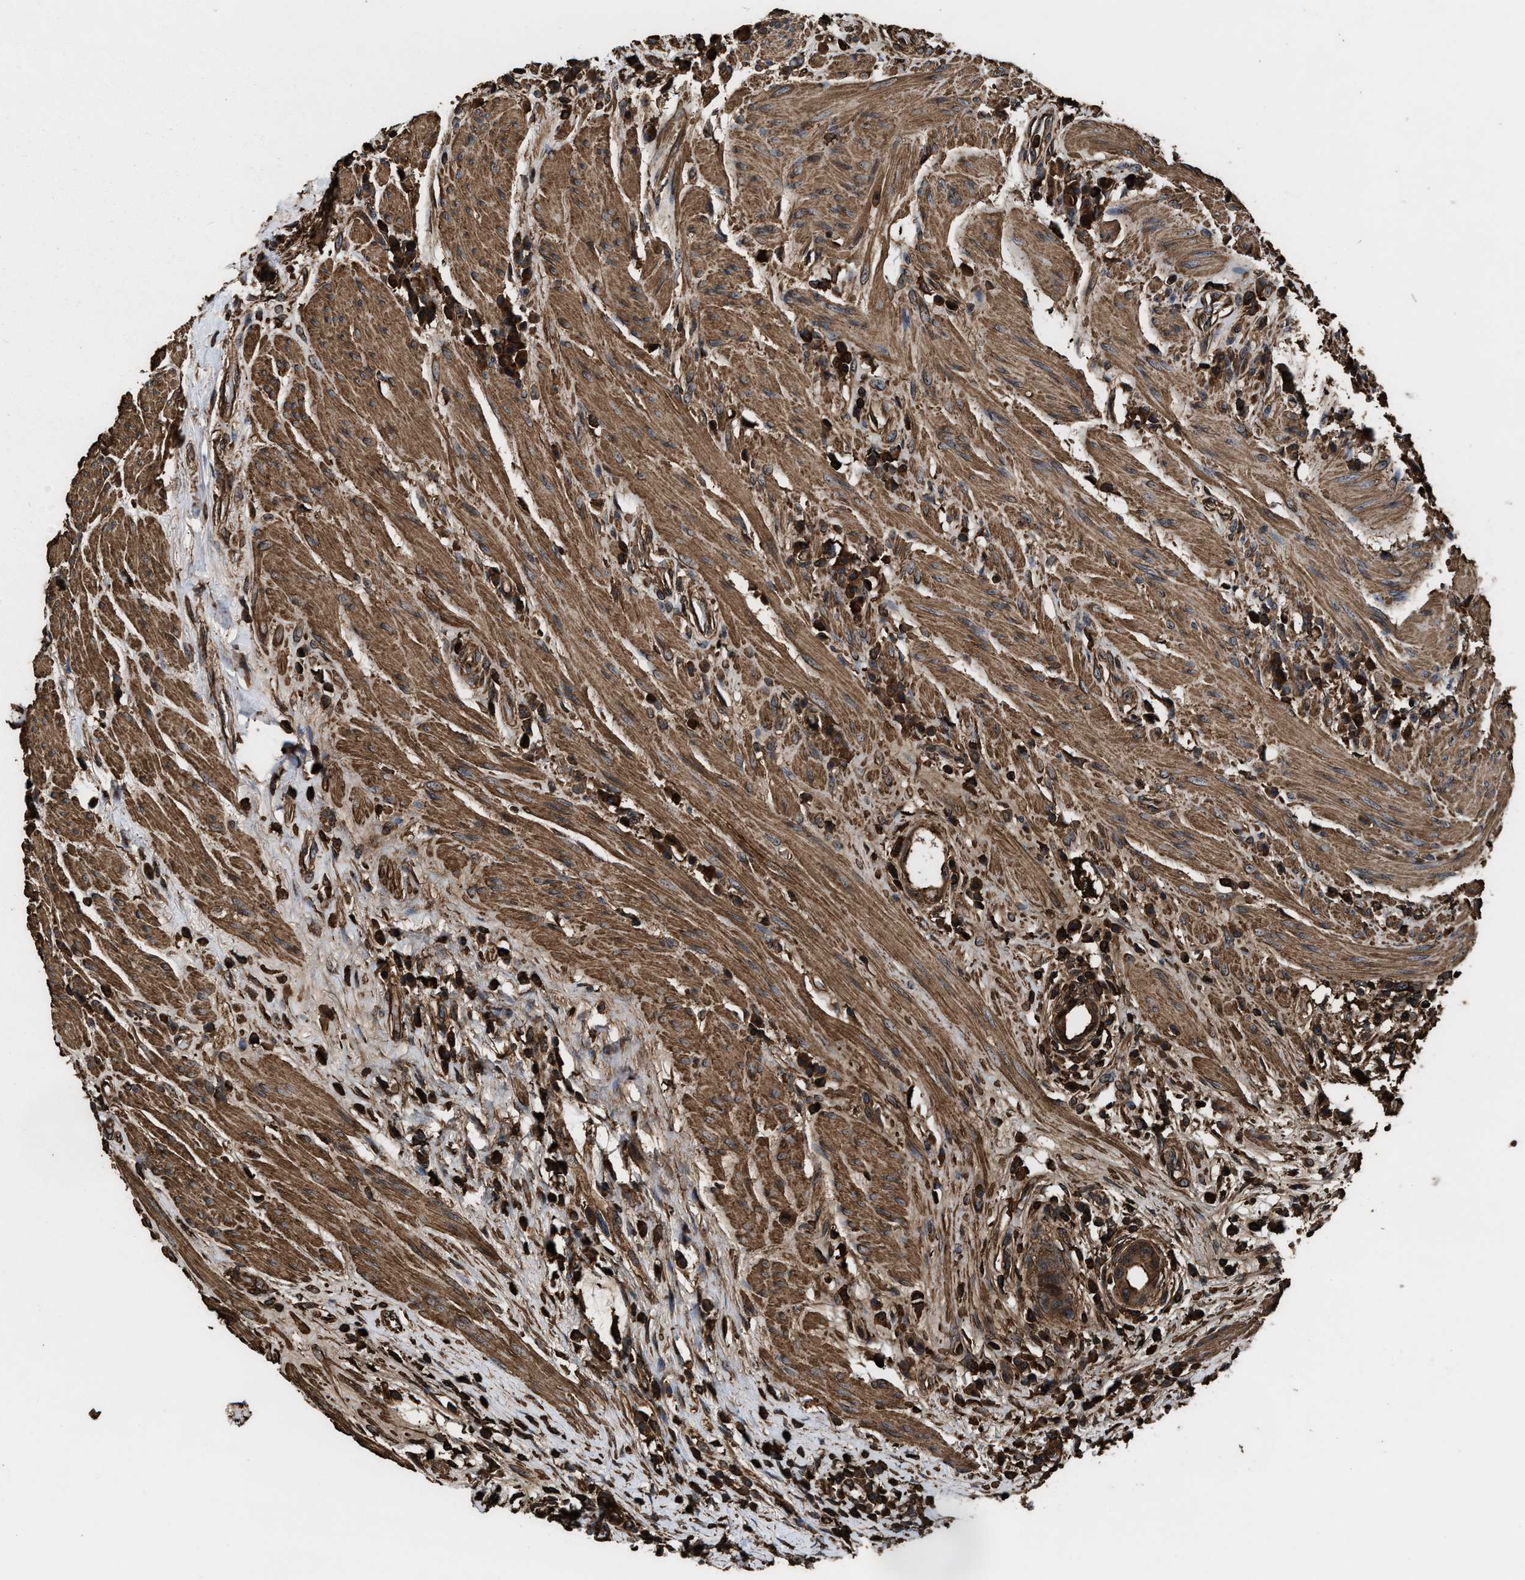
{"staining": {"intensity": "strong", "quantity": ">75%", "location": "cytoplasmic/membranous"}, "tissue": "colorectal cancer", "cell_type": "Tumor cells", "image_type": "cancer", "snomed": [{"axis": "morphology", "description": "Adenocarcinoma, NOS"}, {"axis": "topography", "description": "Rectum"}], "caption": "IHC image of colorectal cancer (adenocarcinoma) stained for a protein (brown), which reveals high levels of strong cytoplasmic/membranous positivity in approximately >75% of tumor cells.", "gene": "KBTBD2", "patient": {"sex": "female", "age": 89}}